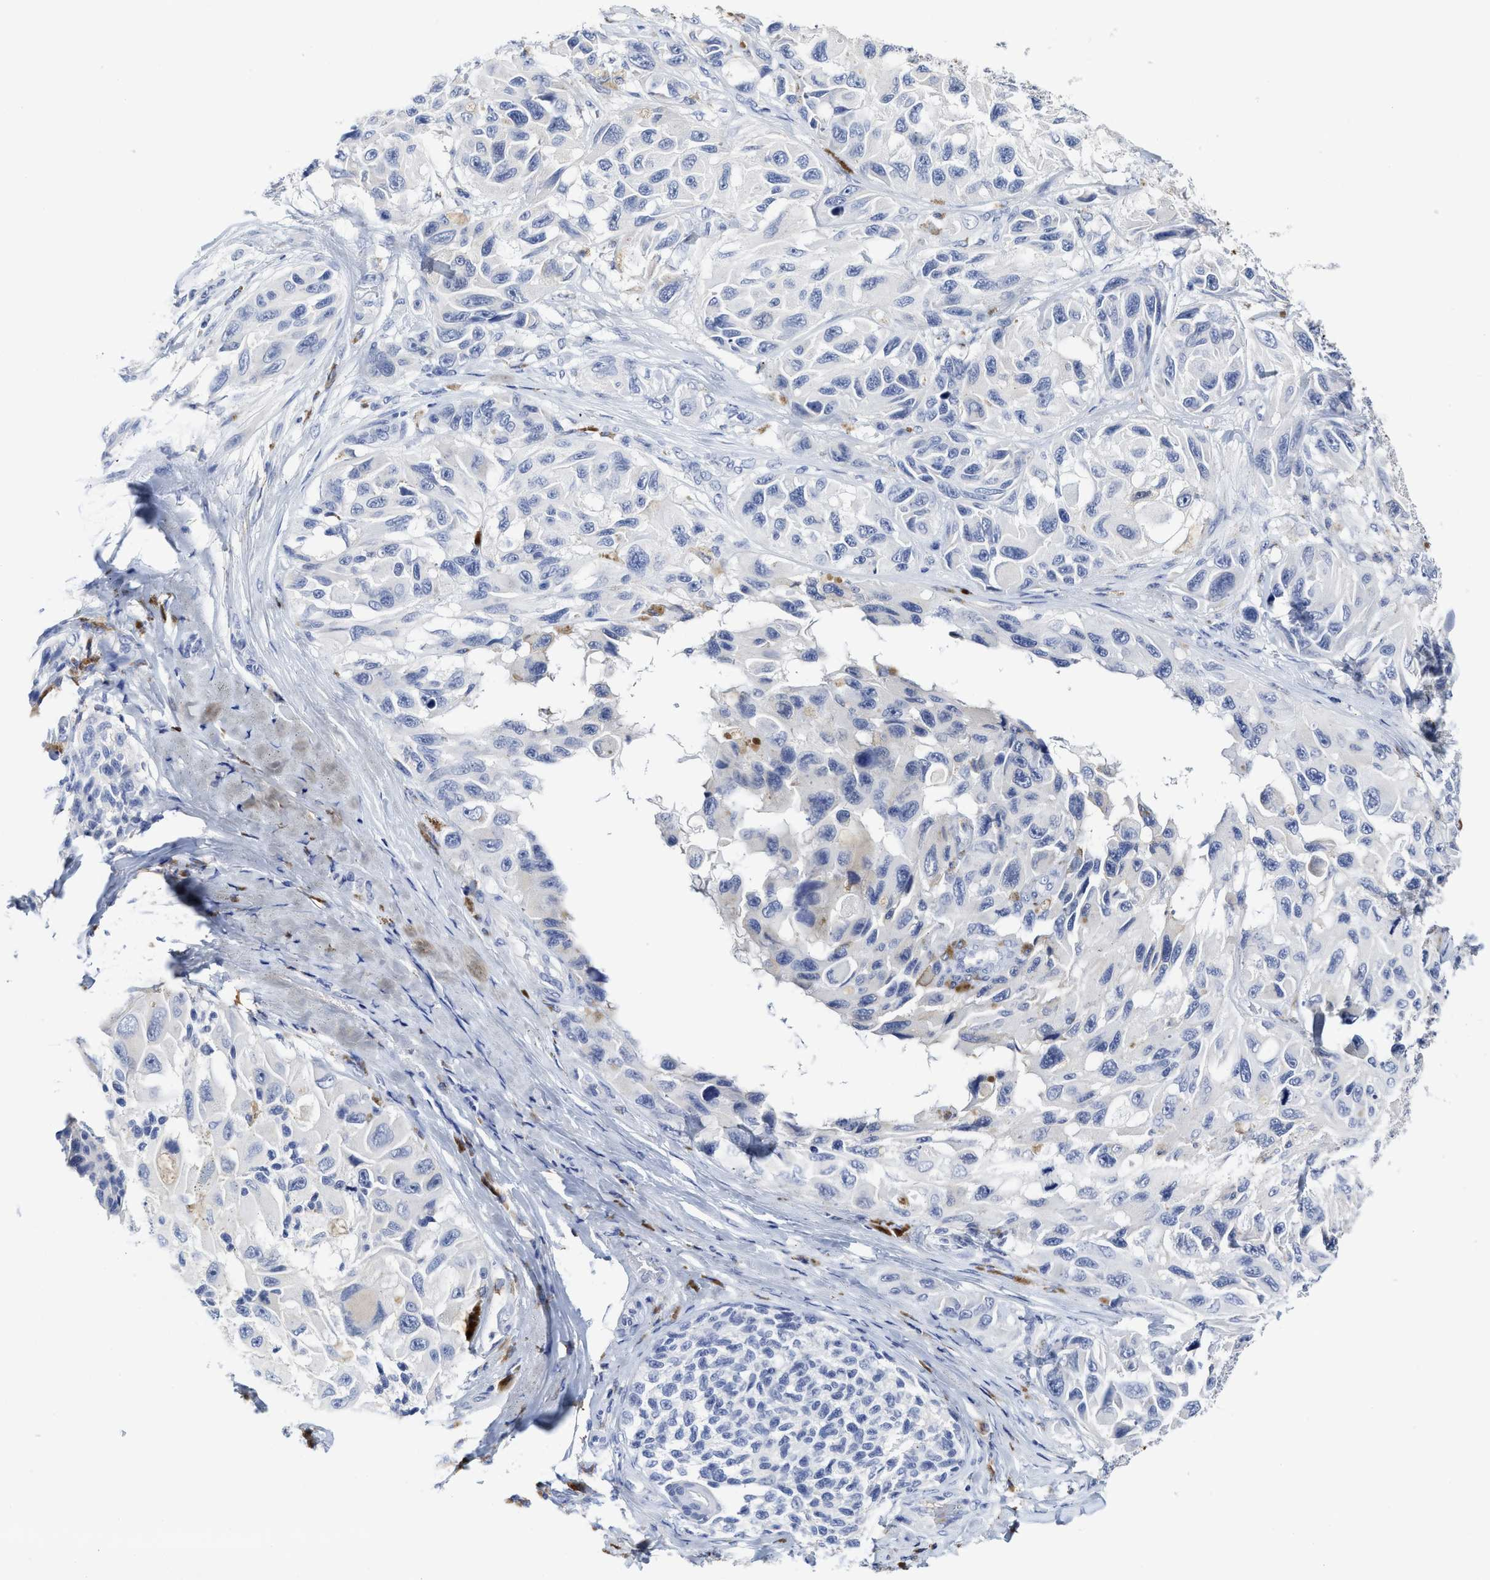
{"staining": {"intensity": "negative", "quantity": "none", "location": "none"}, "tissue": "melanoma", "cell_type": "Tumor cells", "image_type": "cancer", "snomed": [{"axis": "morphology", "description": "Malignant melanoma, NOS"}, {"axis": "topography", "description": "Skin"}], "caption": "DAB immunohistochemical staining of human malignant melanoma exhibits no significant positivity in tumor cells. Brightfield microscopy of immunohistochemistry (IHC) stained with DAB (3,3'-diaminobenzidine) (brown) and hematoxylin (blue), captured at high magnification.", "gene": "C2", "patient": {"sex": "female", "age": 73}}